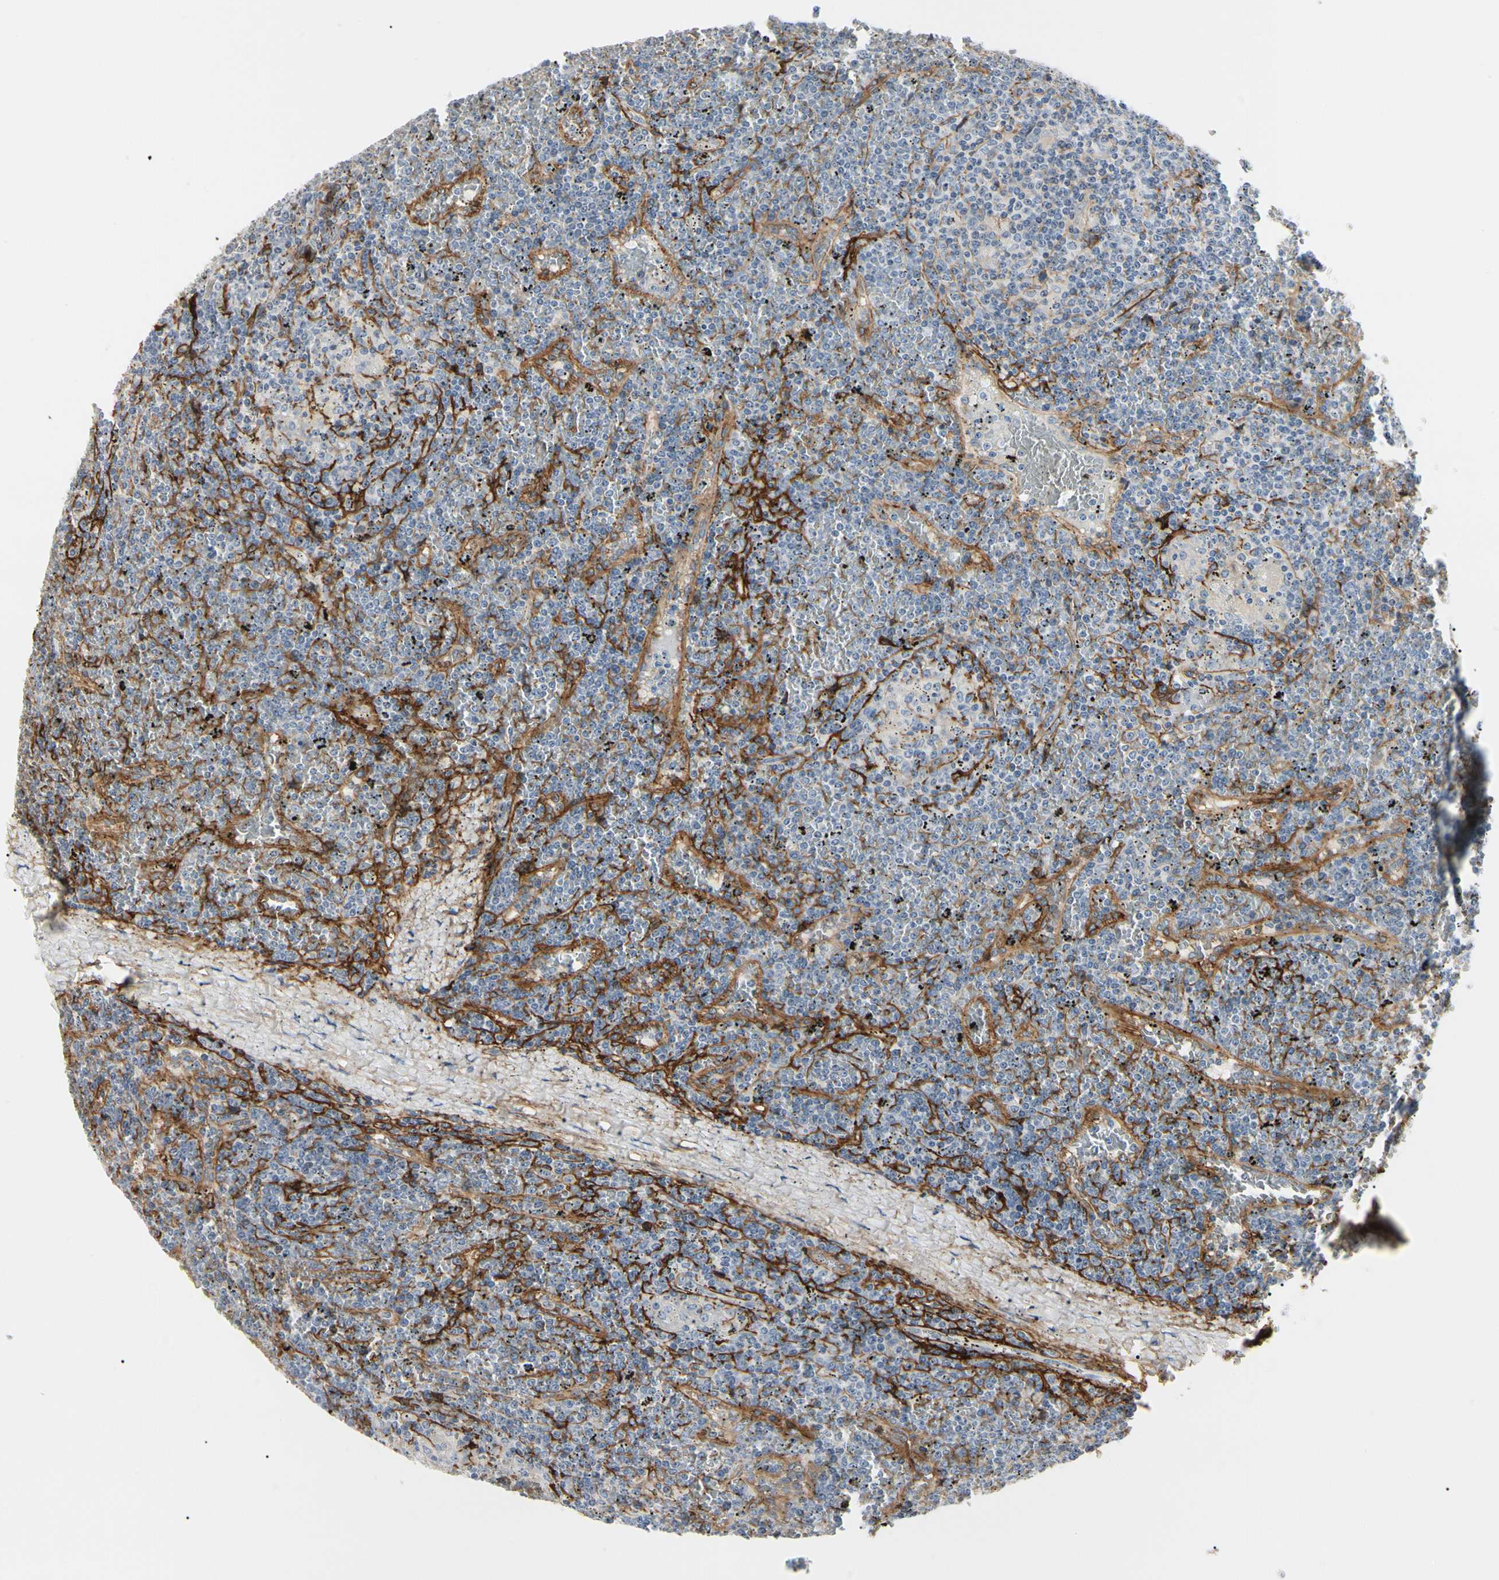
{"staining": {"intensity": "negative", "quantity": "none", "location": "none"}, "tissue": "lymphoma", "cell_type": "Tumor cells", "image_type": "cancer", "snomed": [{"axis": "morphology", "description": "Malignant lymphoma, non-Hodgkin's type, Low grade"}, {"axis": "topography", "description": "Spleen"}], "caption": "An IHC histopathology image of malignant lymphoma, non-Hodgkin's type (low-grade) is shown. There is no staining in tumor cells of malignant lymphoma, non-Hodgkin's type (low-grade).", "gene": "GGT5", "patient": {"sex": "female", "age": 19}}